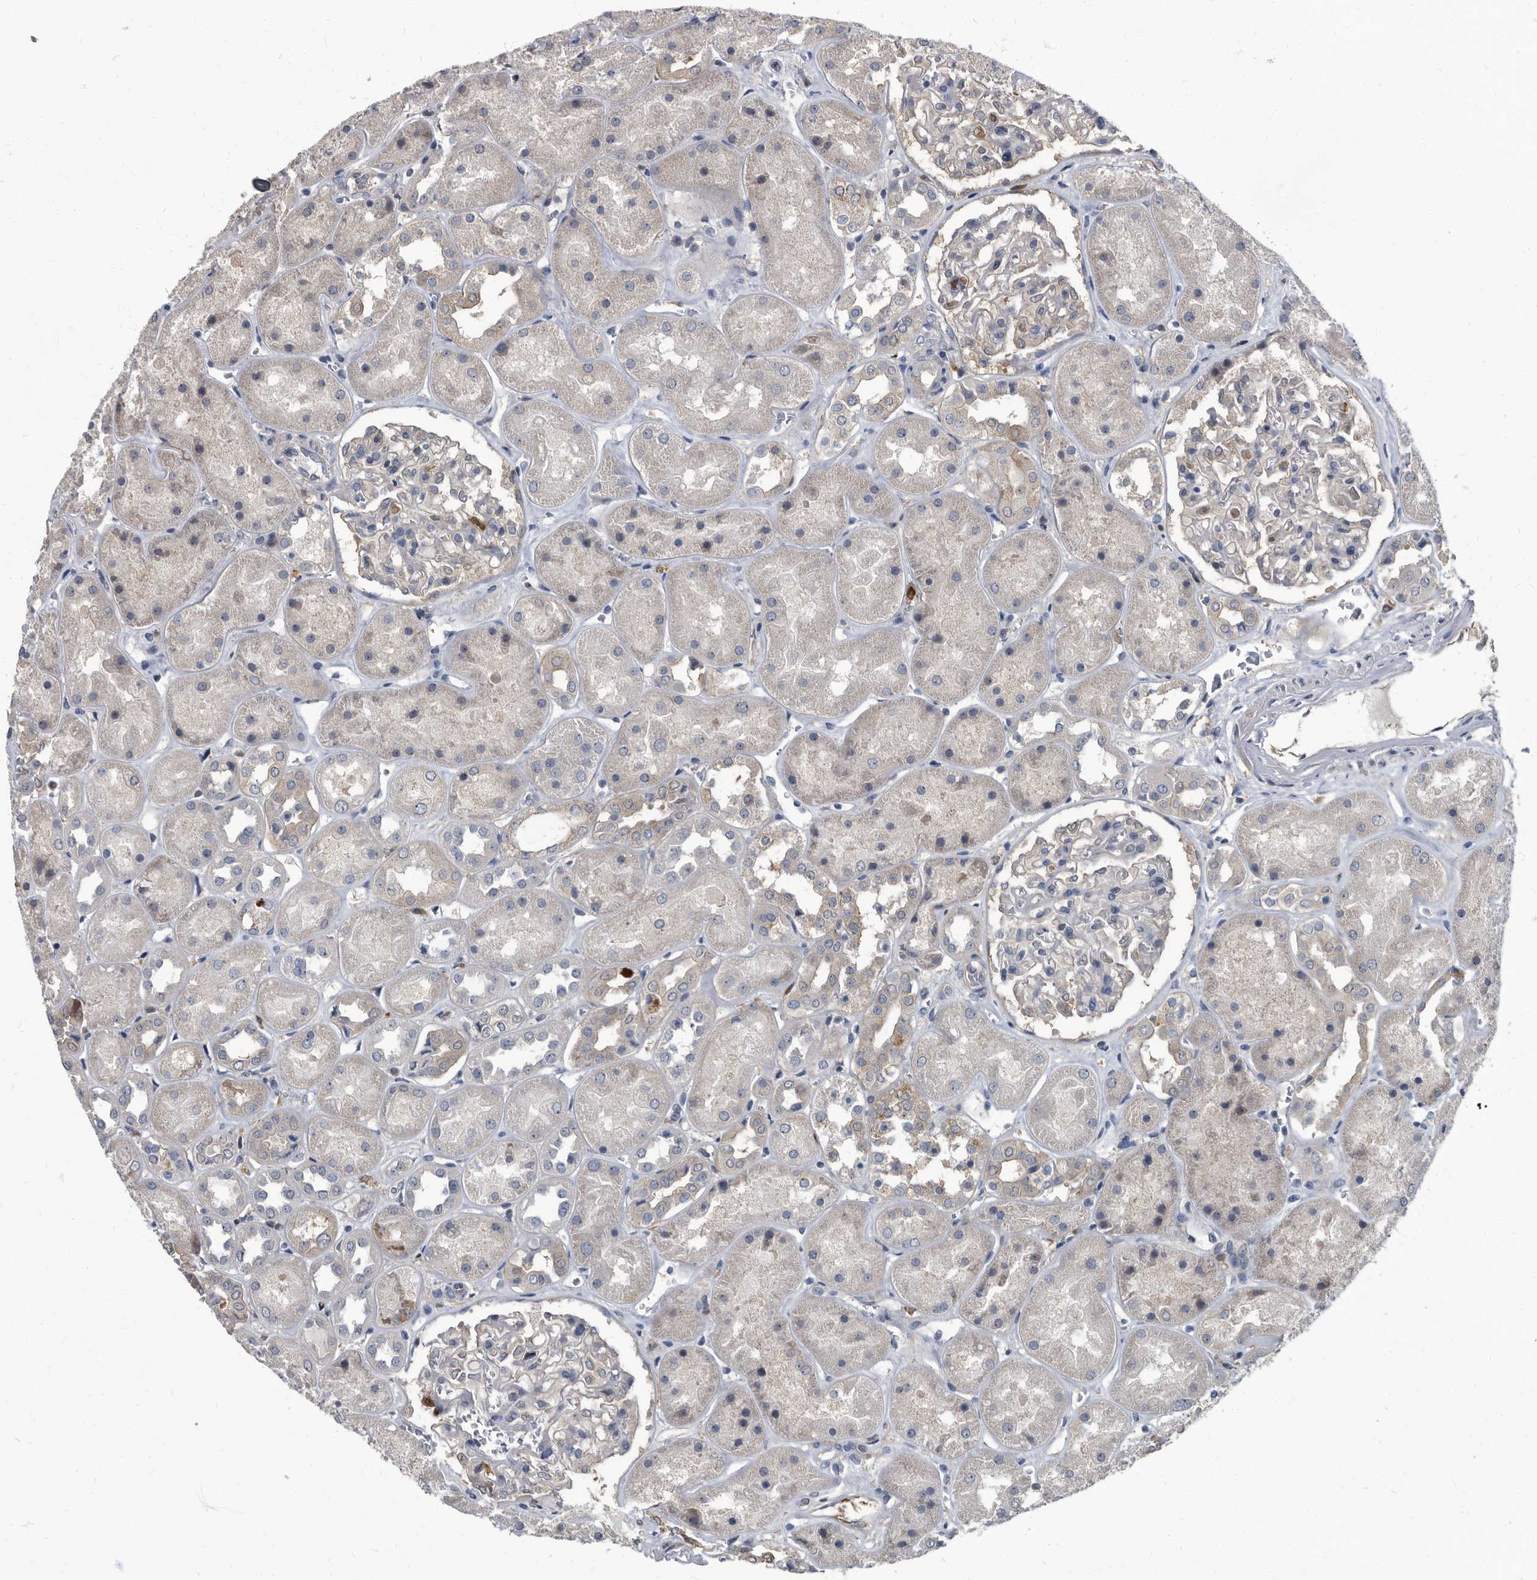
{"staining": {"intensity": "moderate", "quantity": "<25%", "location": "cytoplasmic/membranous"}, "tissue": "kidney", "cell_type": "Cells in glomeruli", "image_type": "normal", "snomed": [{"axis": "morphology", "description": "Normal tissue, NOS"}, {"axis": "topography", "description": "Kidney"}], "caption": "Immunohistochemical staining of unremarkable human kidney demonstrates low levels of moderate cytoplasmic/membranous staining in about <25% of cells in glomeruli. (Stains: DAB (3,3'-diaminobenzidine) in brown, nuclei in blue, Microscopy: brightfield microscopy at high magnification).", "gene": "CDV3", "patient": {"sex": "male", "age": 70}}